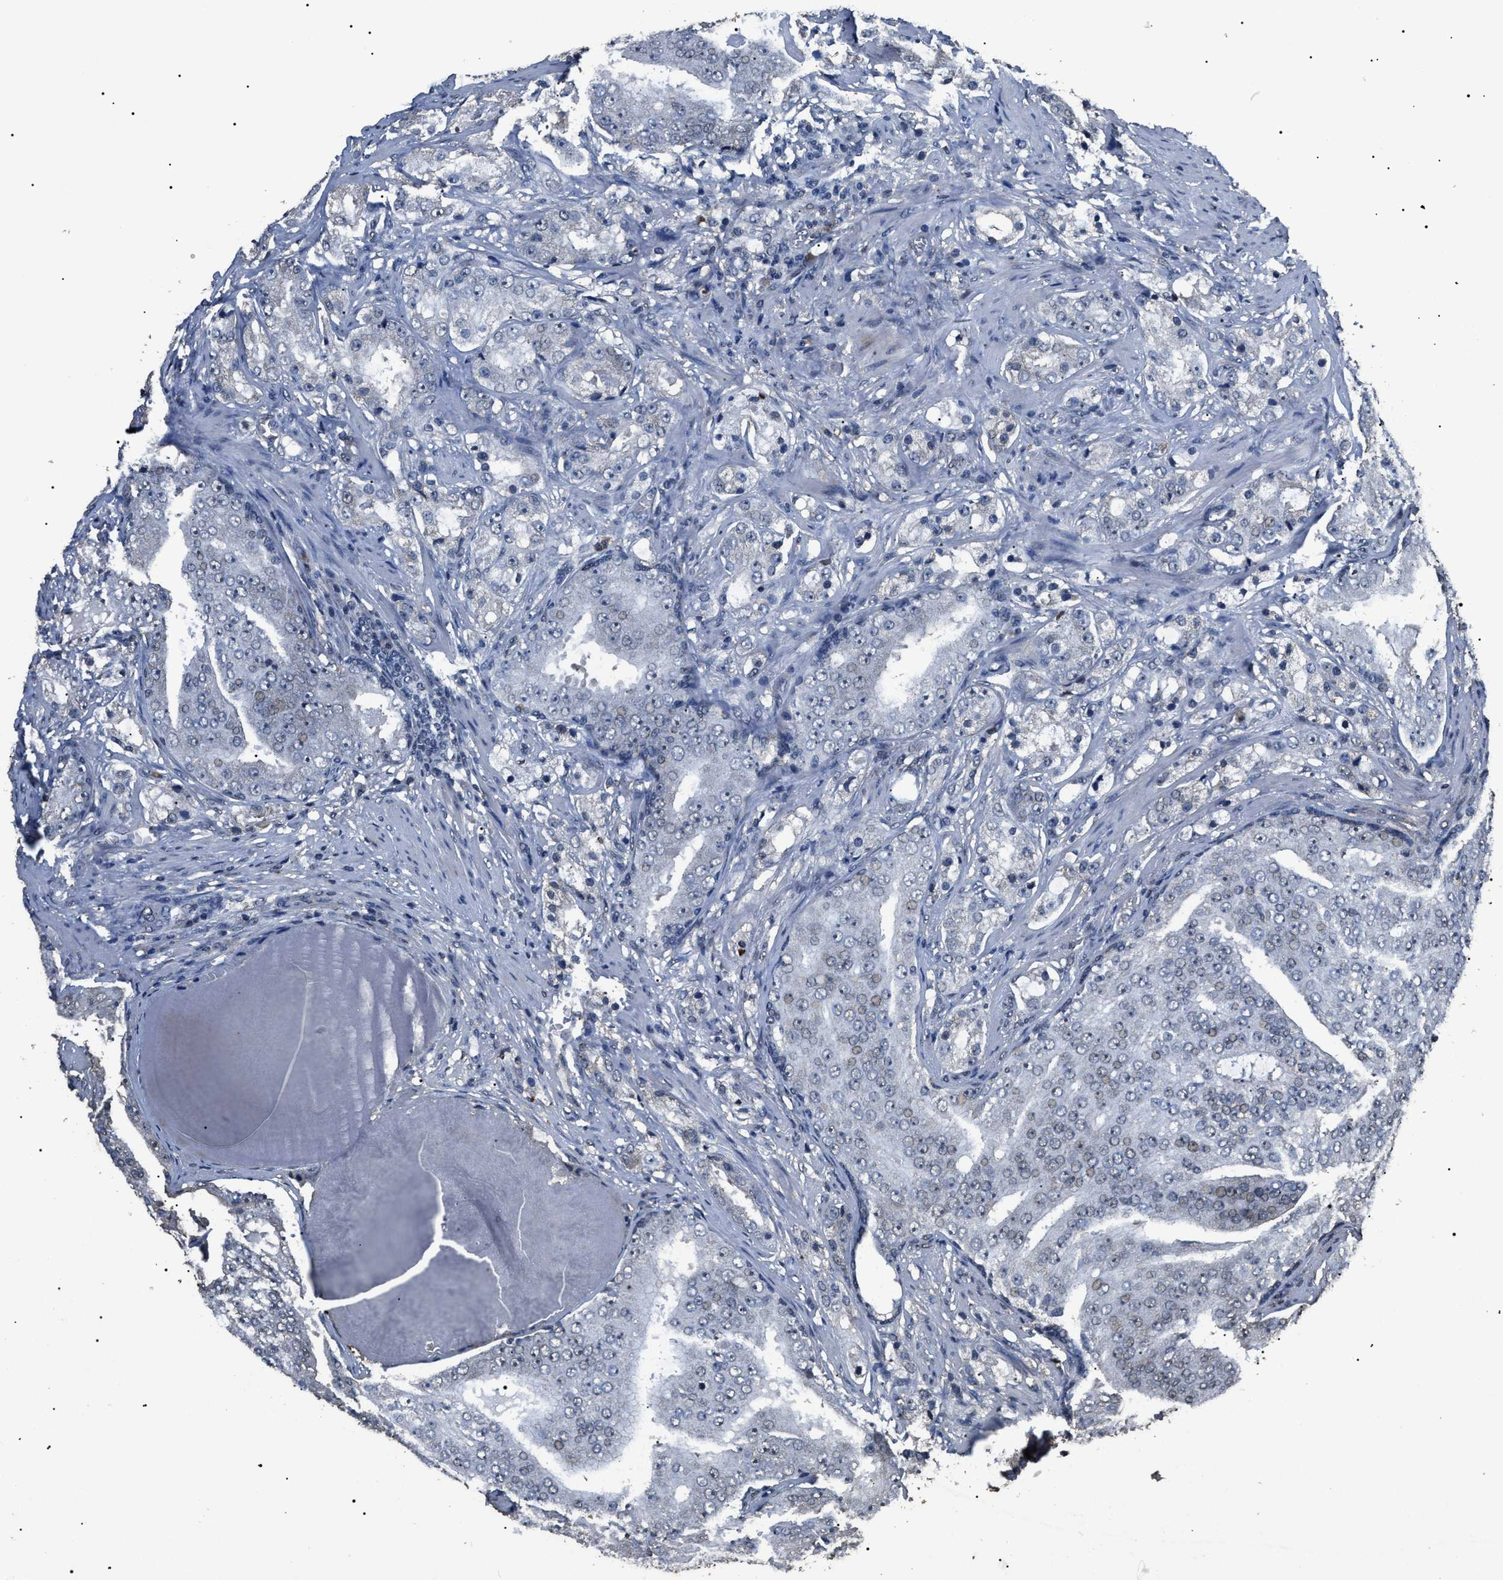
{"staining": {"intensity": "weak", "quantity": "25%-75%", "location": "cytoplasmic/membranous"}, "tissue": "prostate cancer", "cell_type": "Tumor cells", "image_type": "cancer", "snomed": [{"axis": "morphology", "description": "Adenocarcinoma, High grade"}, {"axis": "topography", "description": "Prostate"}], "caption": "This is a photomicrograph of IHC staining of prostate high-grade adenocarcinoma, which shows weak staining in the cytoplasmic/membranous of tumor cells.", "gene": "ANP32E", "patient": {"sex": "male", "age": 68}}